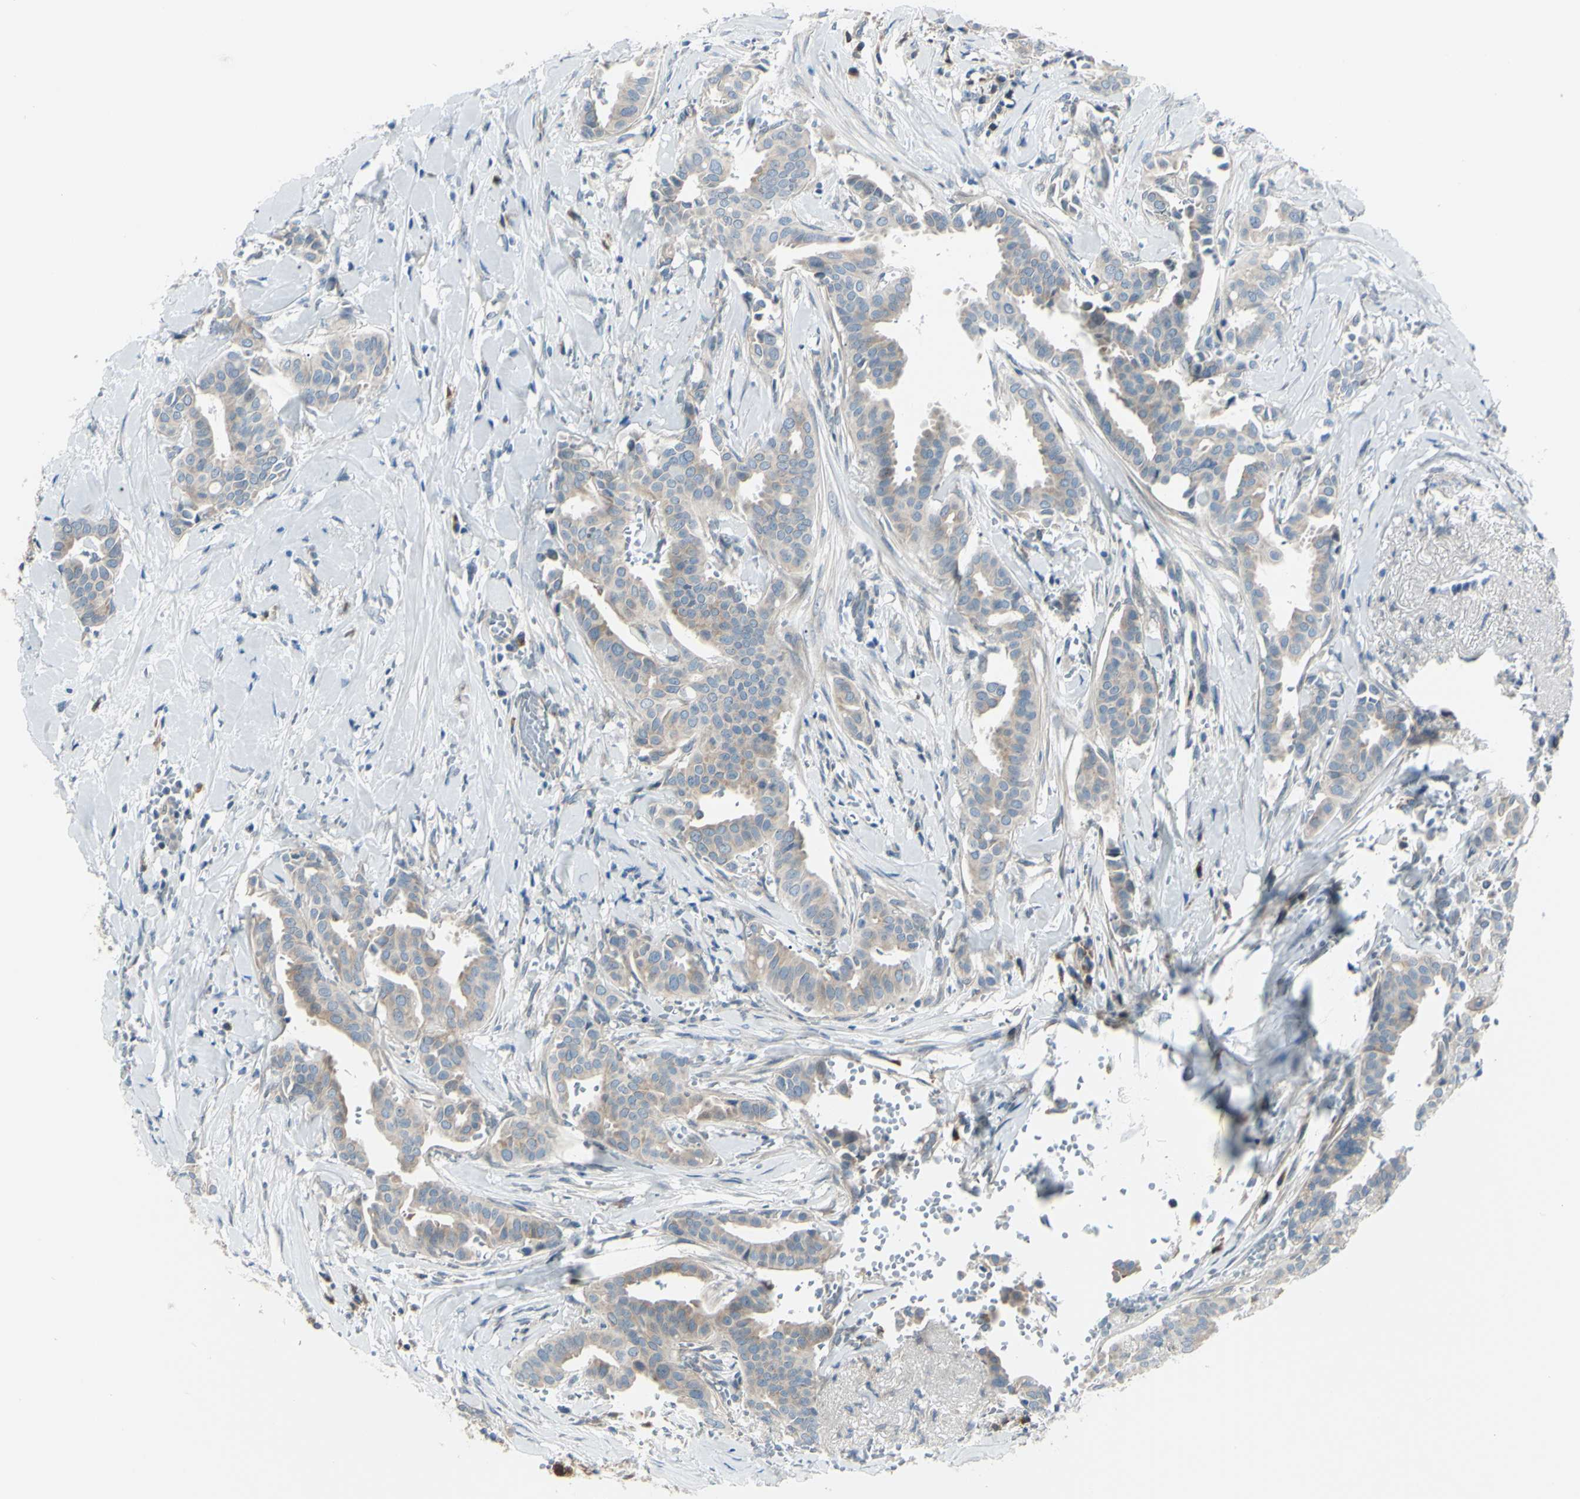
{"staining": {"intensity": "weak", "quantity": ">75%", "location": "cytoplasmic/membranous"}, "tissue": "head and neck cancer", "cell_type": "Tumor cells", "image_type": "cancer", "snomed": [{"axis": "morphology", "description": "Adenocarcinoma, NOS"}, {"axis": "topography", "description": "Salivary gland"}, {"axis": "topography", "description": "Head-Neck"}], "caption": "The immunohistochemical stain highlights weak cytoplasmic/membranous positivity in tumor cells of adenocarcinoma (head and neck) tissue.", "gene": "LRRK1", "patient": {"sex": "female", "age": 59}}